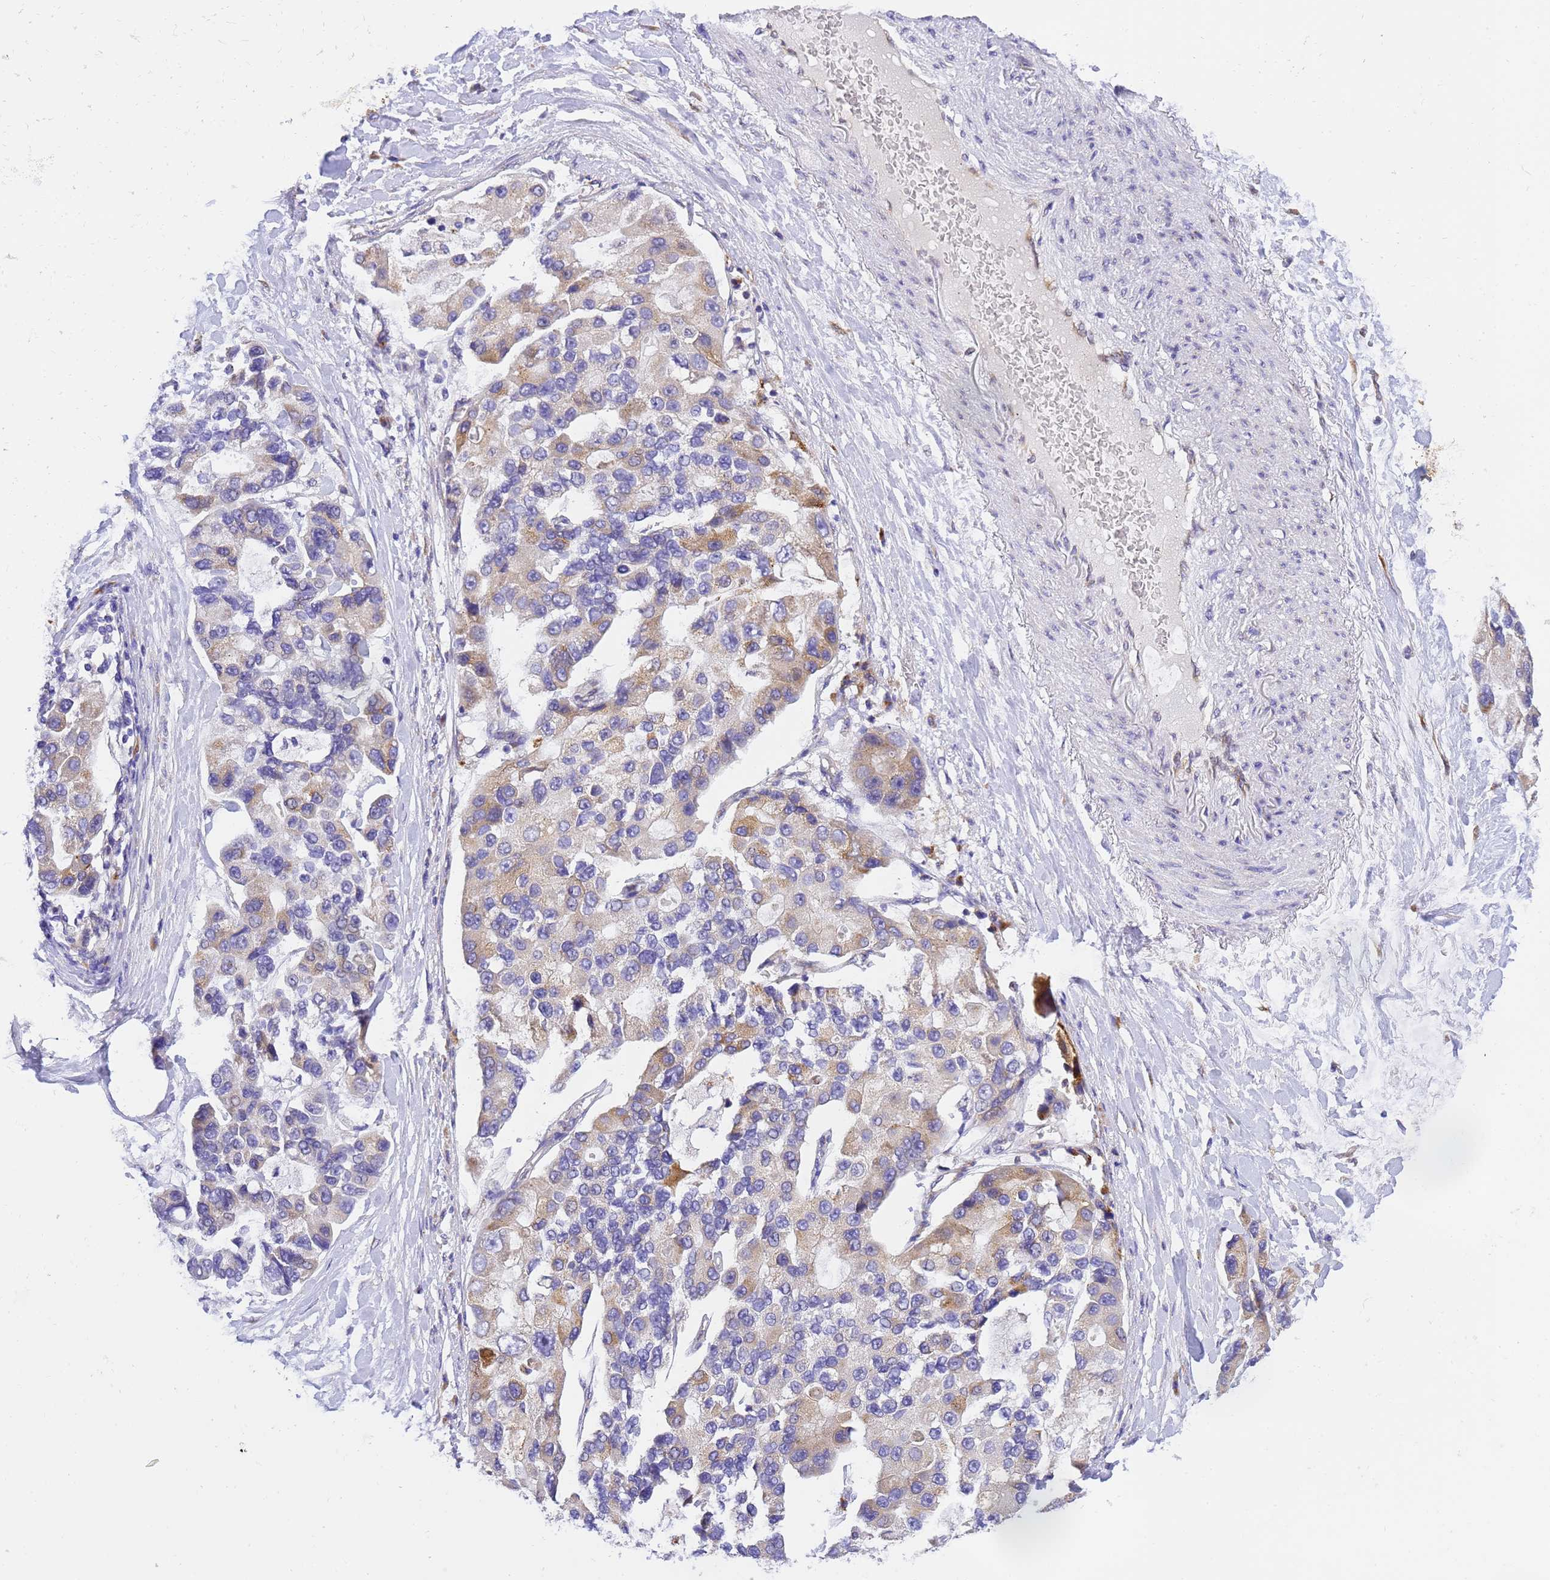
{"staining": {"intensity": "weak", "quantity": "25%-75%", "location": "cytoplasmic/membranous"}, "tissue": "lung cancer", "cell_type": "Tumor cells", "image_type": "cancer", "snomed": [{"axis": "morphology", "description": "Adenocarcinoma, NOS"}, {"axis": "topography", "description": "Lung"}], "caption": "A brown stain highlights weak cytoplasmic/membranous positivity of a protein in human adenocarcinoma (lung) tumor cells.", "gene": "RHBDD3", "patient": {"sex": "female", "age": 54}}